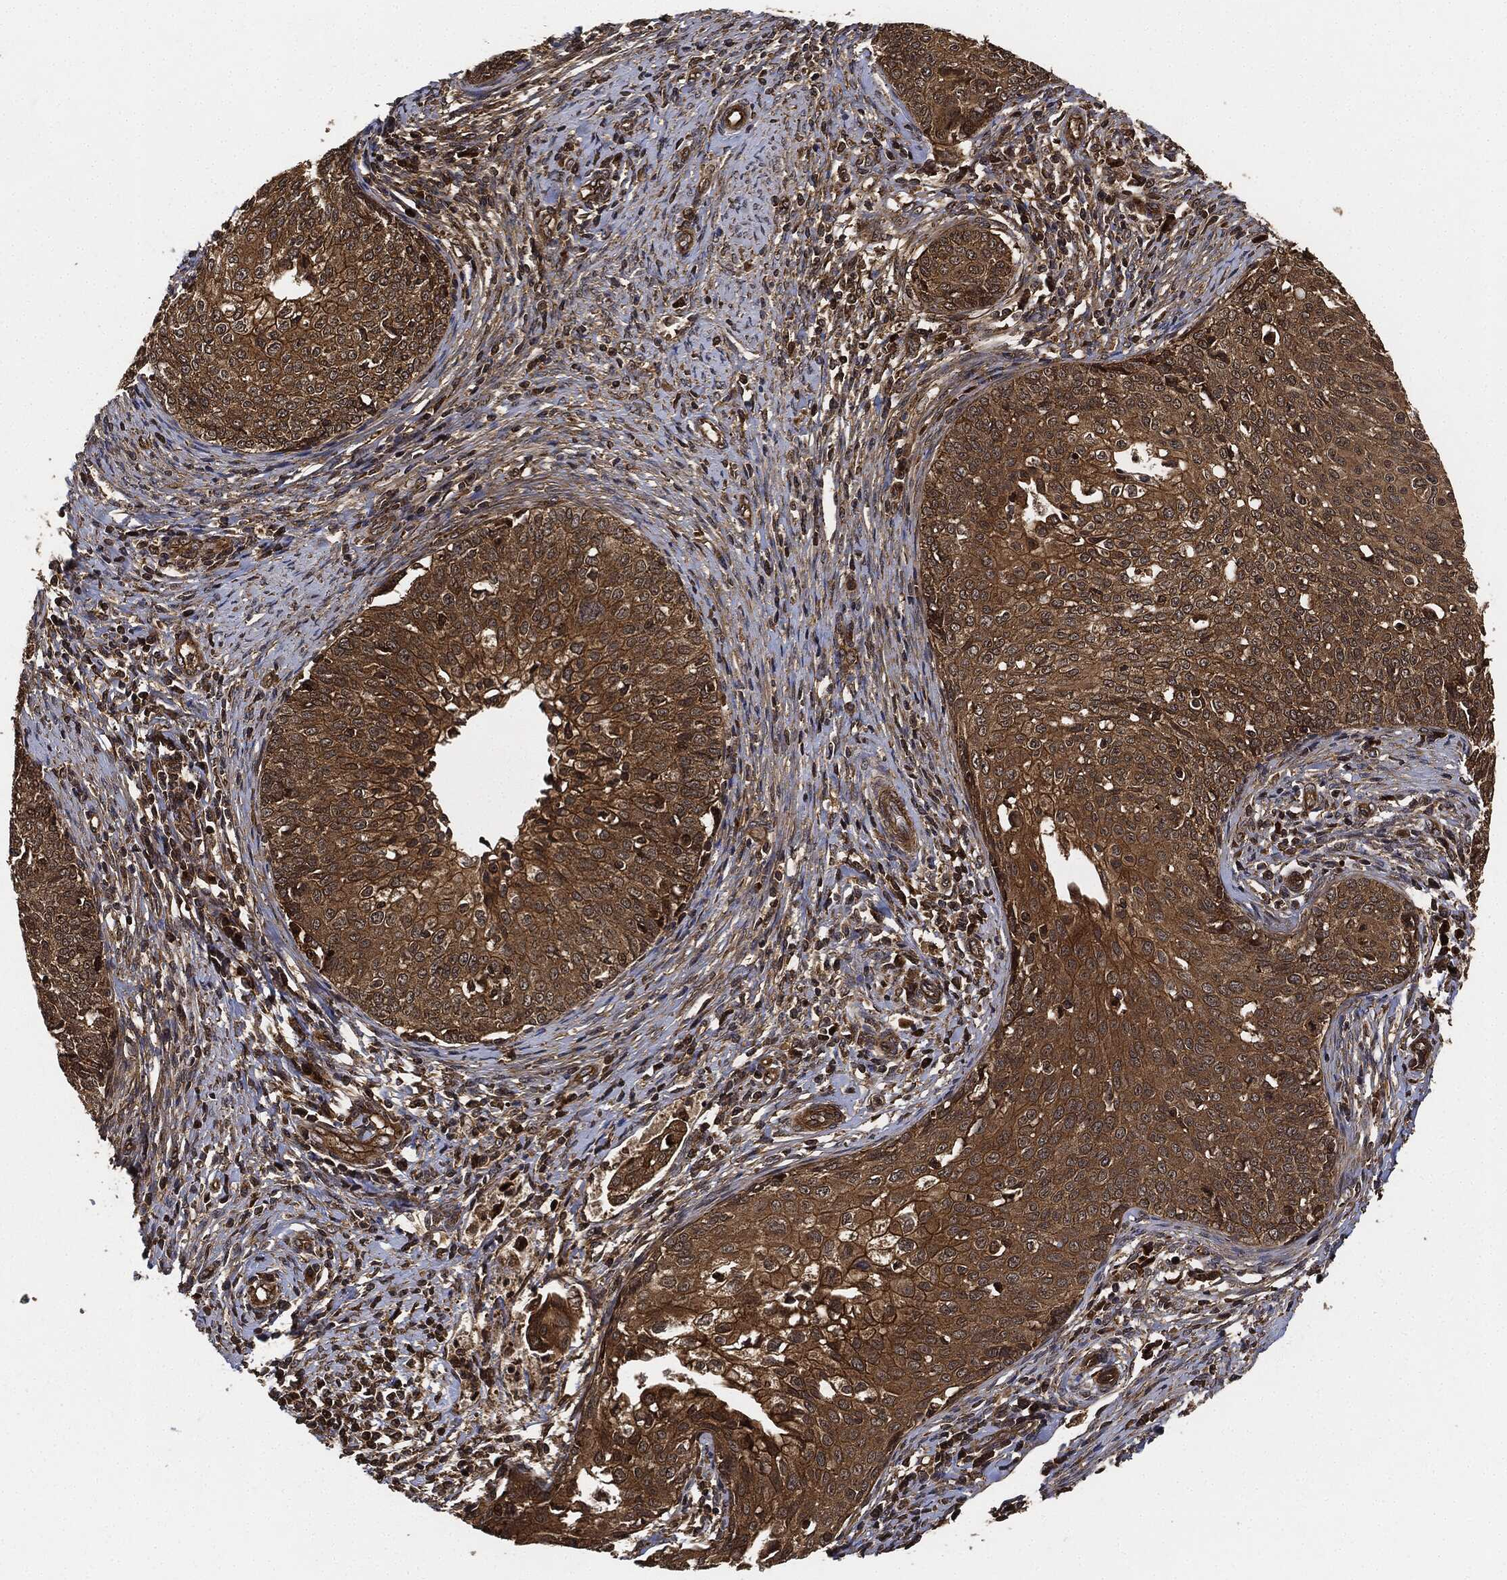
{"staining": {"intensity": "strong", "quantity": ">75%", "location": "cytoplasmic/membranous"}, "tissue": "cervical cancer", "cell_type": "Tumor cells", "image_type": "cancer", "snomed": [{"axis": "morphology", "description": "Squamous cell carcinoma, NOS"}, {"axis": "topography", "description": "Cervix"}], "caption": "This image shows immunohistochemistry staining of human cervical cancer (squamous cell carcinoma), with high strong cytoplasmic/membranous staining in about >75% of tumor cells.", "gene": "CEP290", "patient": {"sex": "female", "age": 51}}